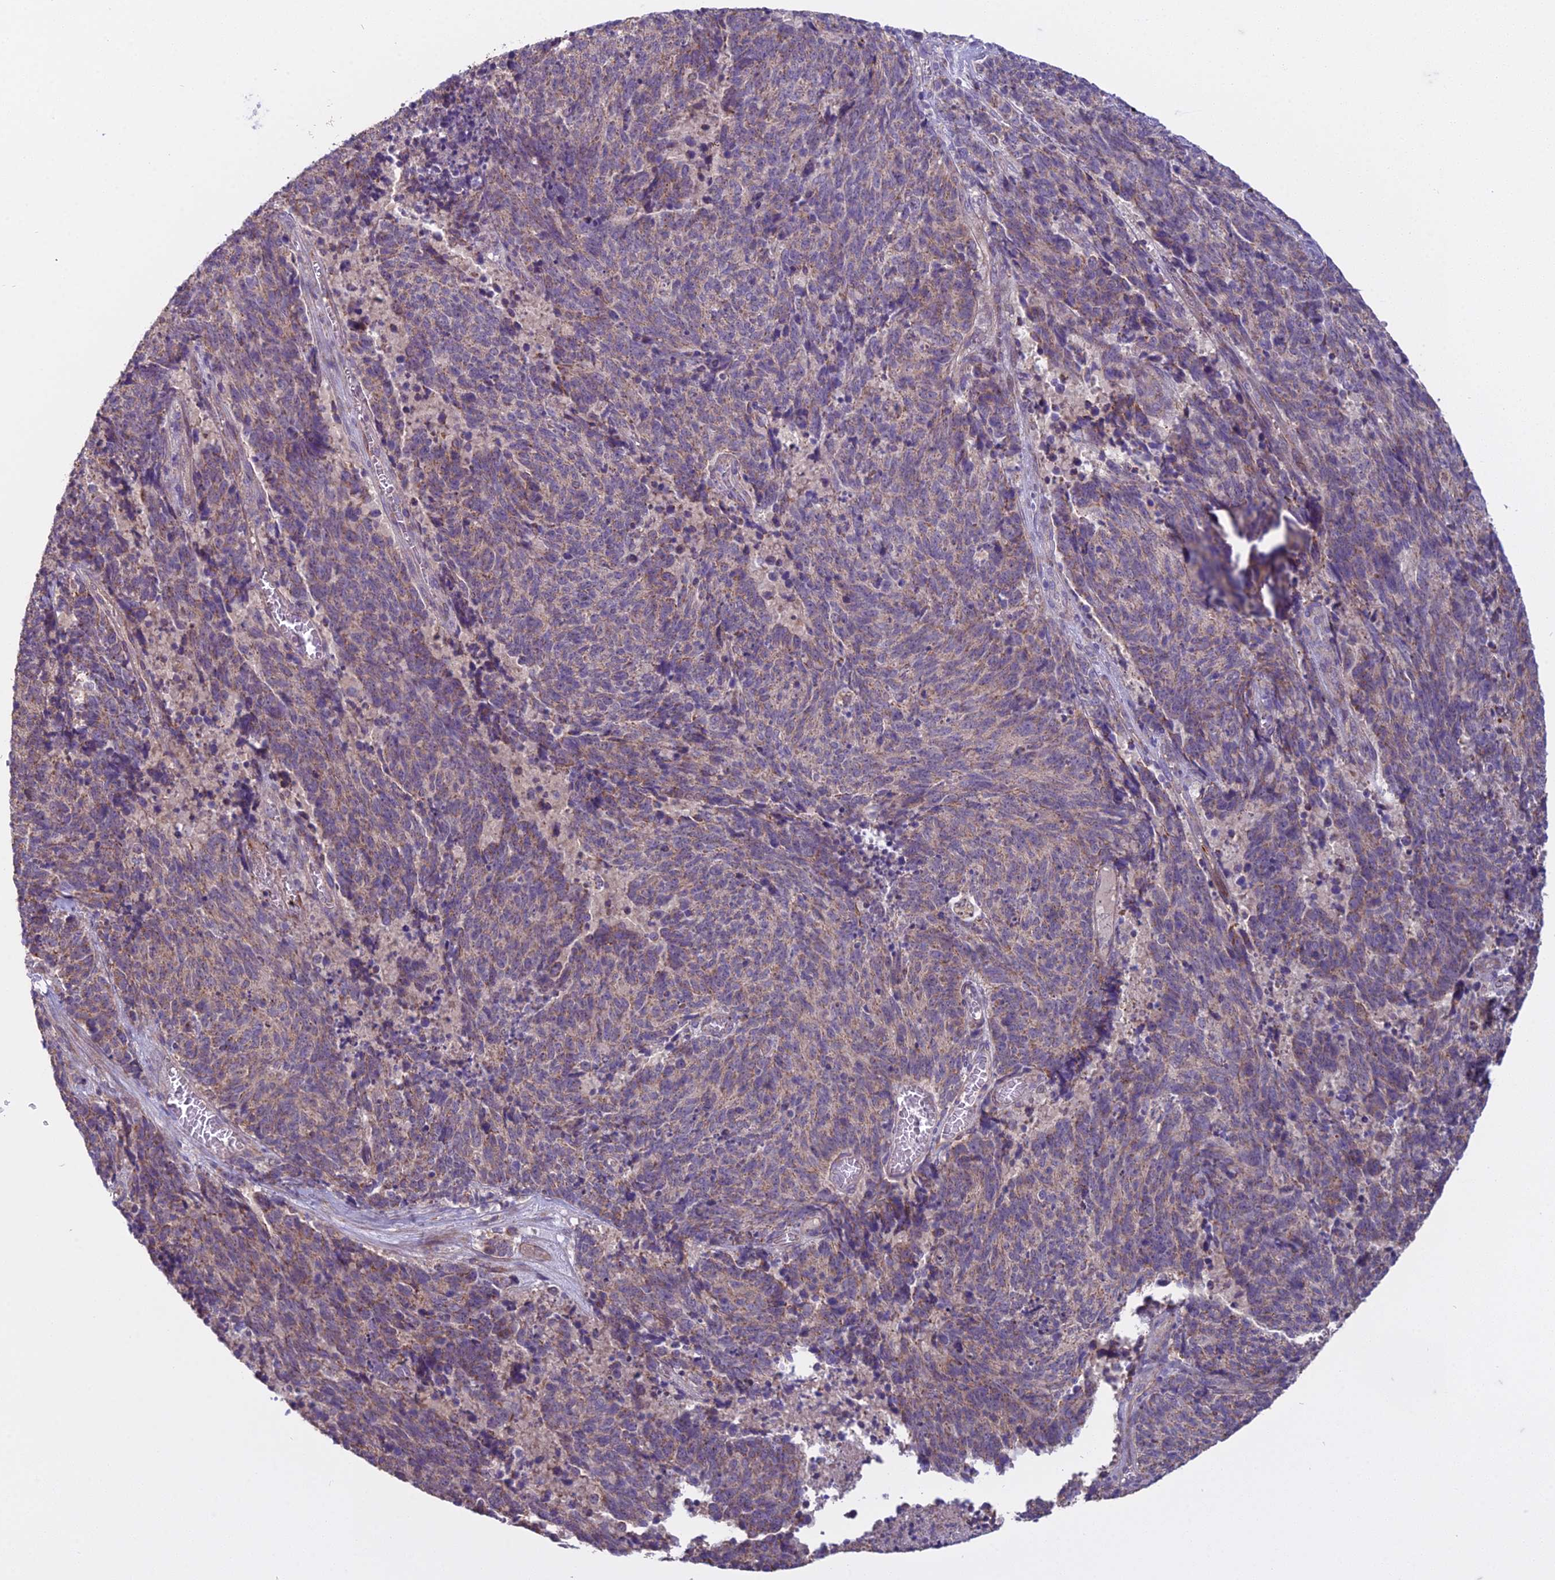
{"staining": {"intensity": "weak", "quantity": "25%-75%", "location": "cytoplasmic/membranous"}, "tissue": "cervical cancer", "cell_type": "Tumor cells", "image_type": "cancer", "snomed": [{"axis": "morphology", "description": "Squamous cell carcinoma, NOS"}, {"axis": "topography", "description": "Cervix"}], "caption": "A histopathology image of cervical squamous cell carcinoma stained for a protein exhibits weak cytoplasmic/membranous brown staining in tumor cells. (Brightfield microscopy of DAB IHC at high magnification).", "gene": "DUS2", "patient": {"sex": "female", "age": 29}}